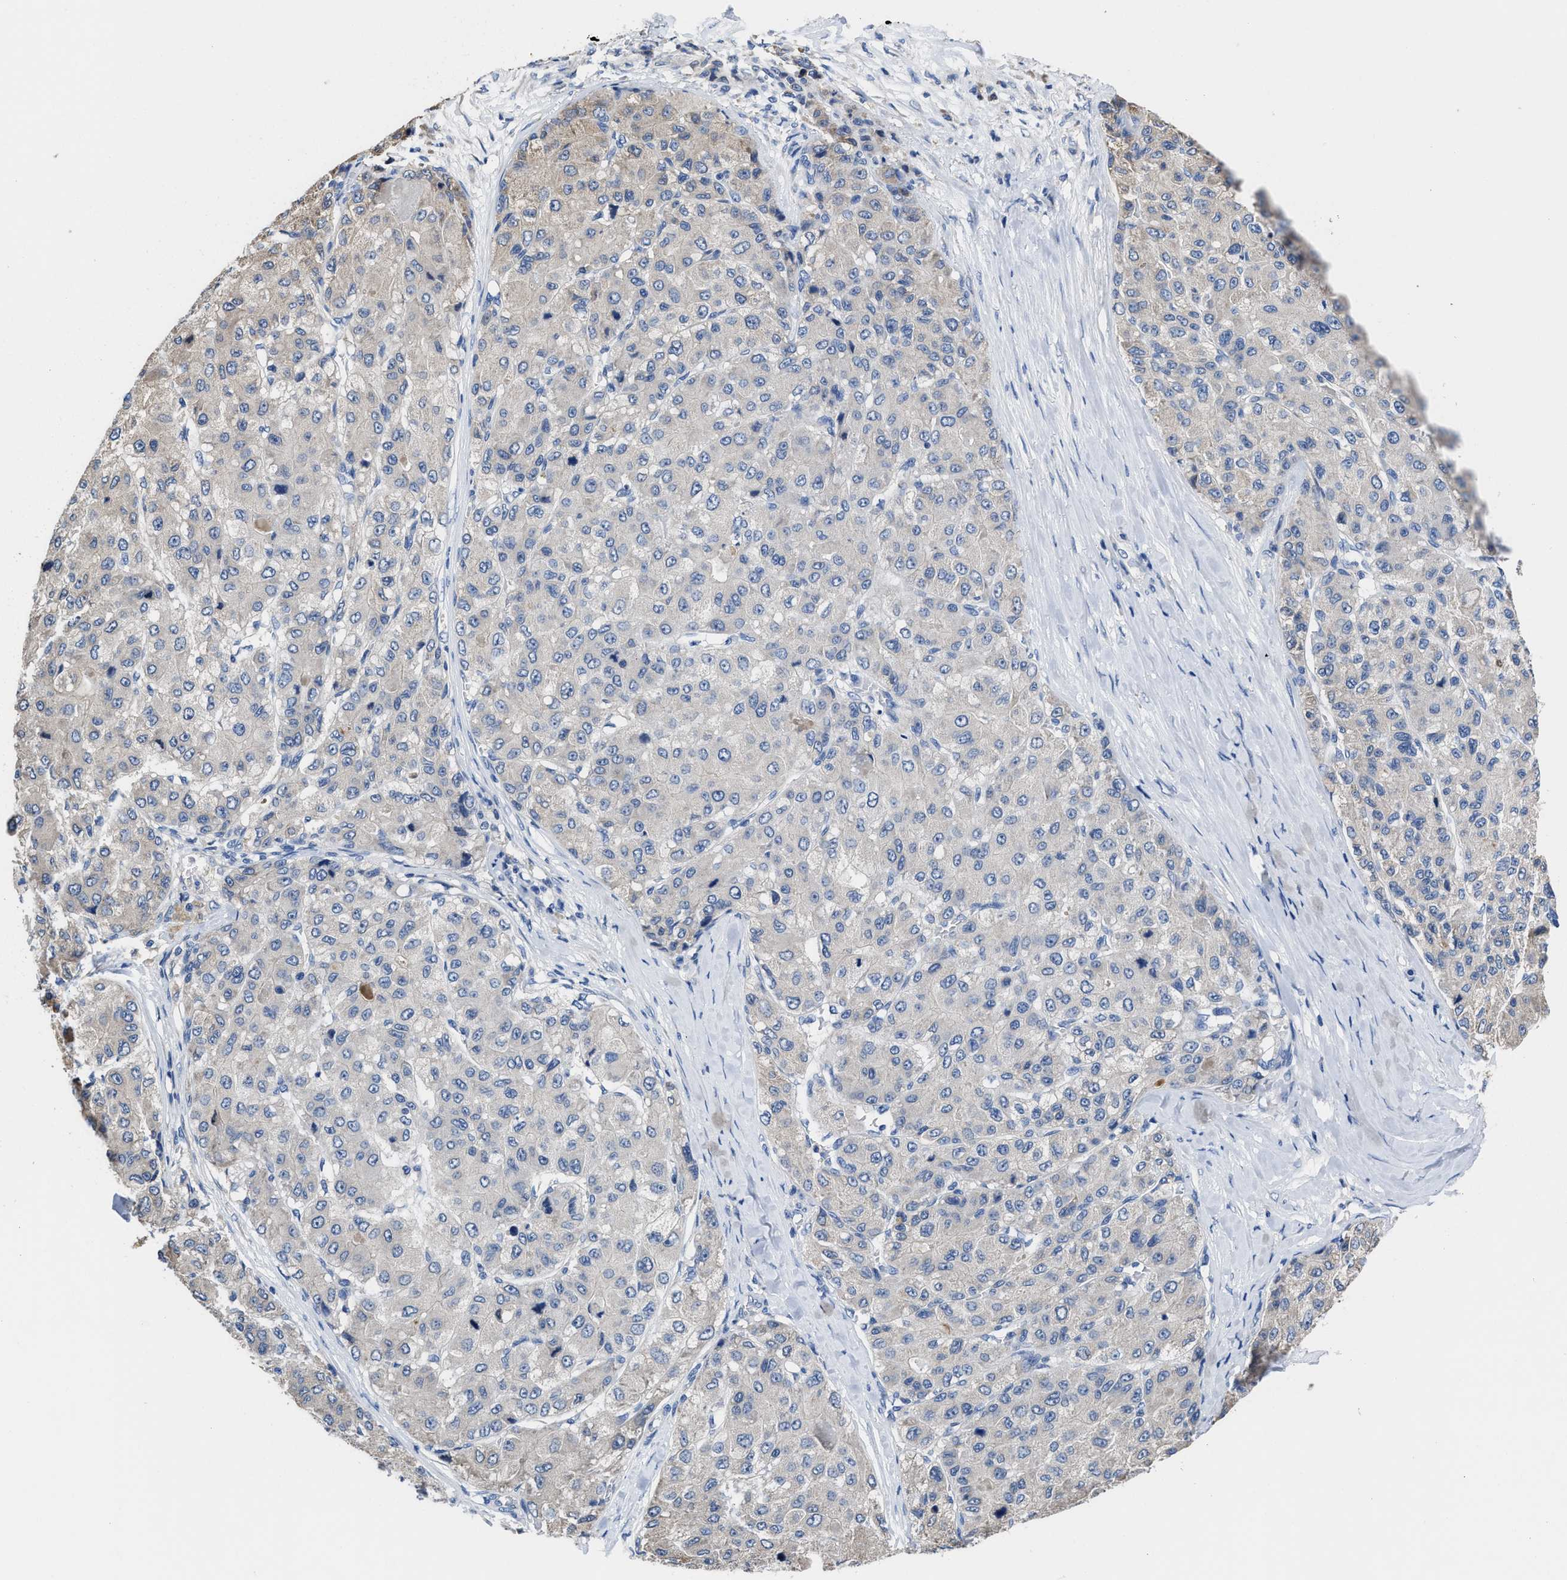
{"staining": {"intensity": "negative", "quantity": "none", "location": "none"}, "tissue": "liver cancer", "cell_type": "Tumor cells", "image_type": "cancer", "snomed": [{"axis": "morphology", "description": "Carcinoma, Hepatocellular, NOS"}, {"axis": "topography", "description": "Liver"}], "caption": "Human liver cancer stained for a protein using immunohistochemistry (IHC) reveals no expression in tumor cells.", "gene": "HOOK1", "patient": {"sex": "male", "age": 80}}